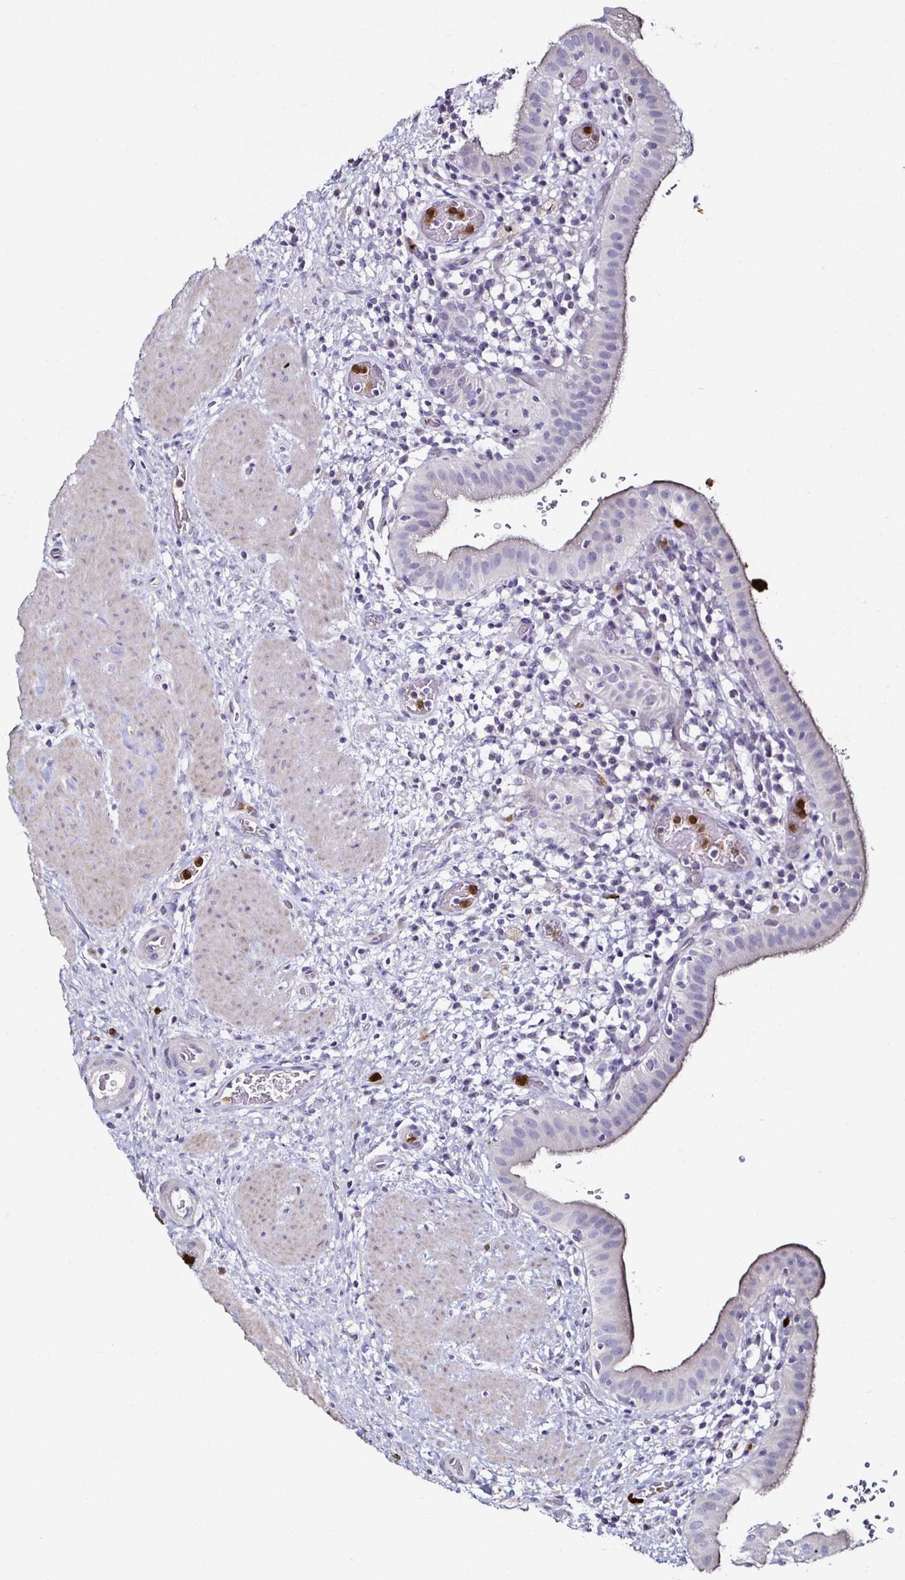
{"staining": {"intensity": "negative", "quantity": "none", "location": "none"}, "tissue": "gallbladder", "cell_type": "Glandular cells", "image_type": "normal", "snomed": [{"axis": "morphology", "description": "Normal tissue, NOS"}, {"axis": "topography", "description": "Gallbladder"}], "caption": "The photomicrograph displays no staining of glandular cells in benign gallbladder.", "gene": "TLR4", "patient": {"sex": "male", "age": 26}}